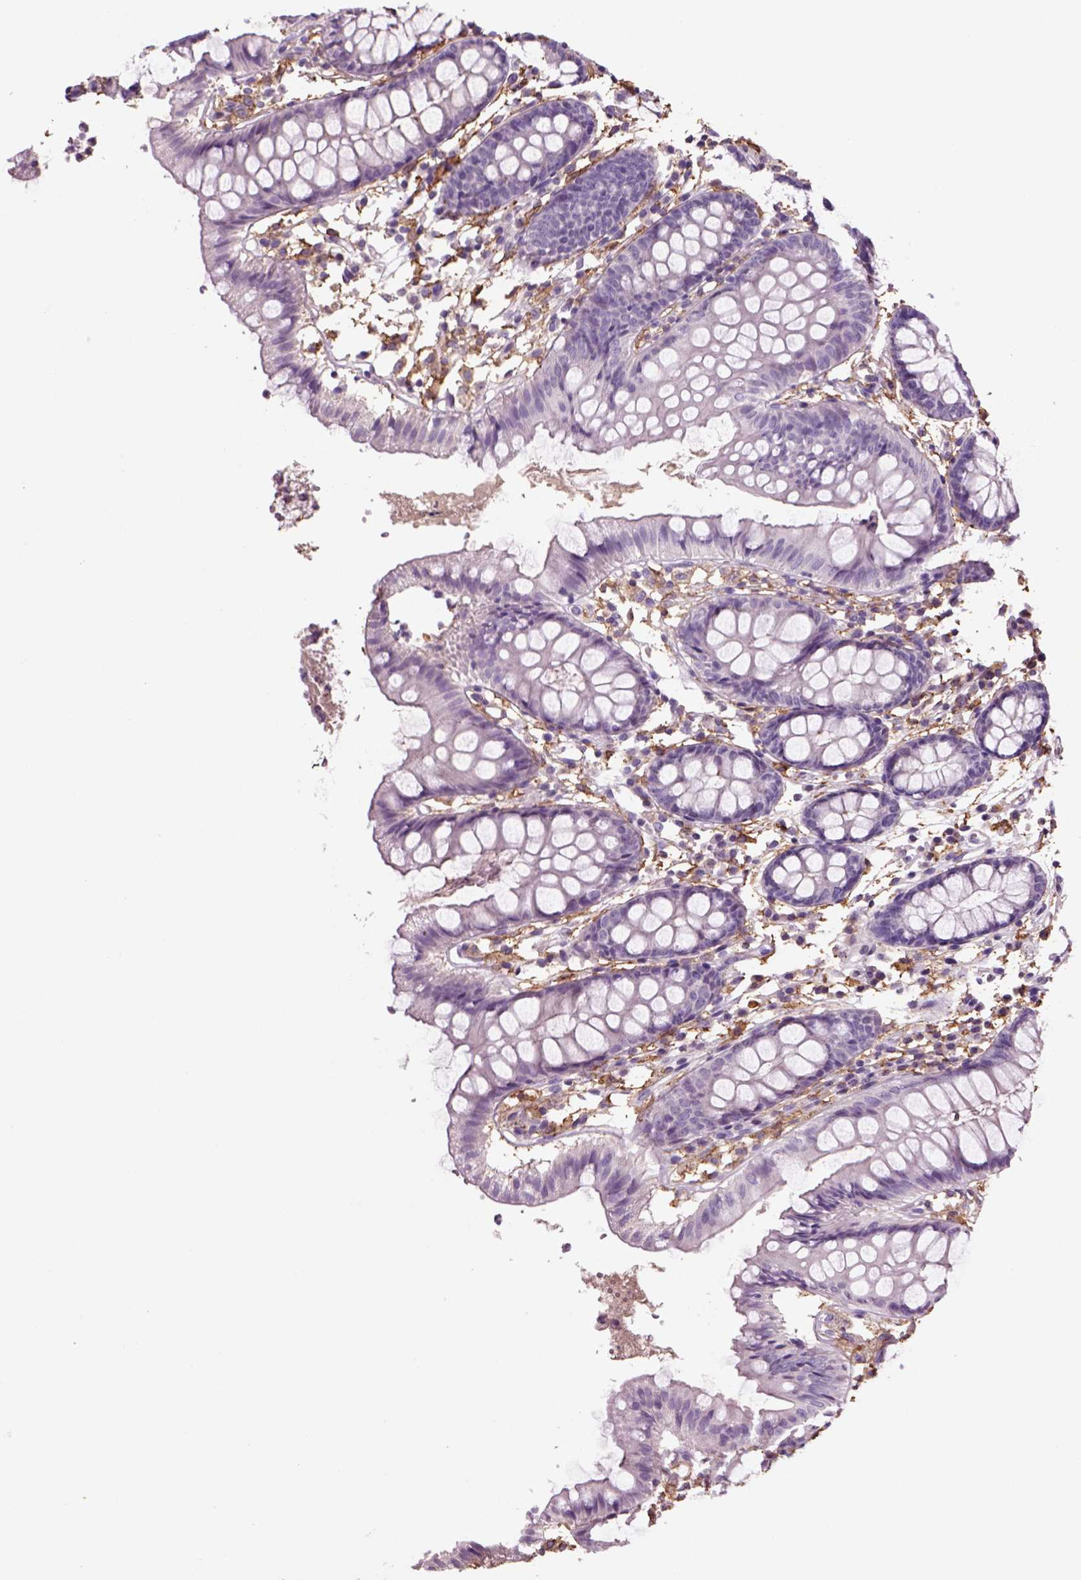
{"staining": {"intensity": "negative", "quantity": "none", "location": "none"}, "tissue": "colon", "cell_type": "Endothelial cells", "image_type": "normal", "snomed": [{"axis": "morphology", "description": "Normal tissue, NOS"}, {"axis": "topography", "description": "Colon"}], "caption": "The micrograph demonstrates no staining of endothelial cells in normal colon. The staining was performed using DAB to visualize the protein expression in brown, while the nuclei were stained in blue with hematoxylin (Magnification: 20x).", "gene": "CD14", "patient": {"sex": "female", "age": 84}}